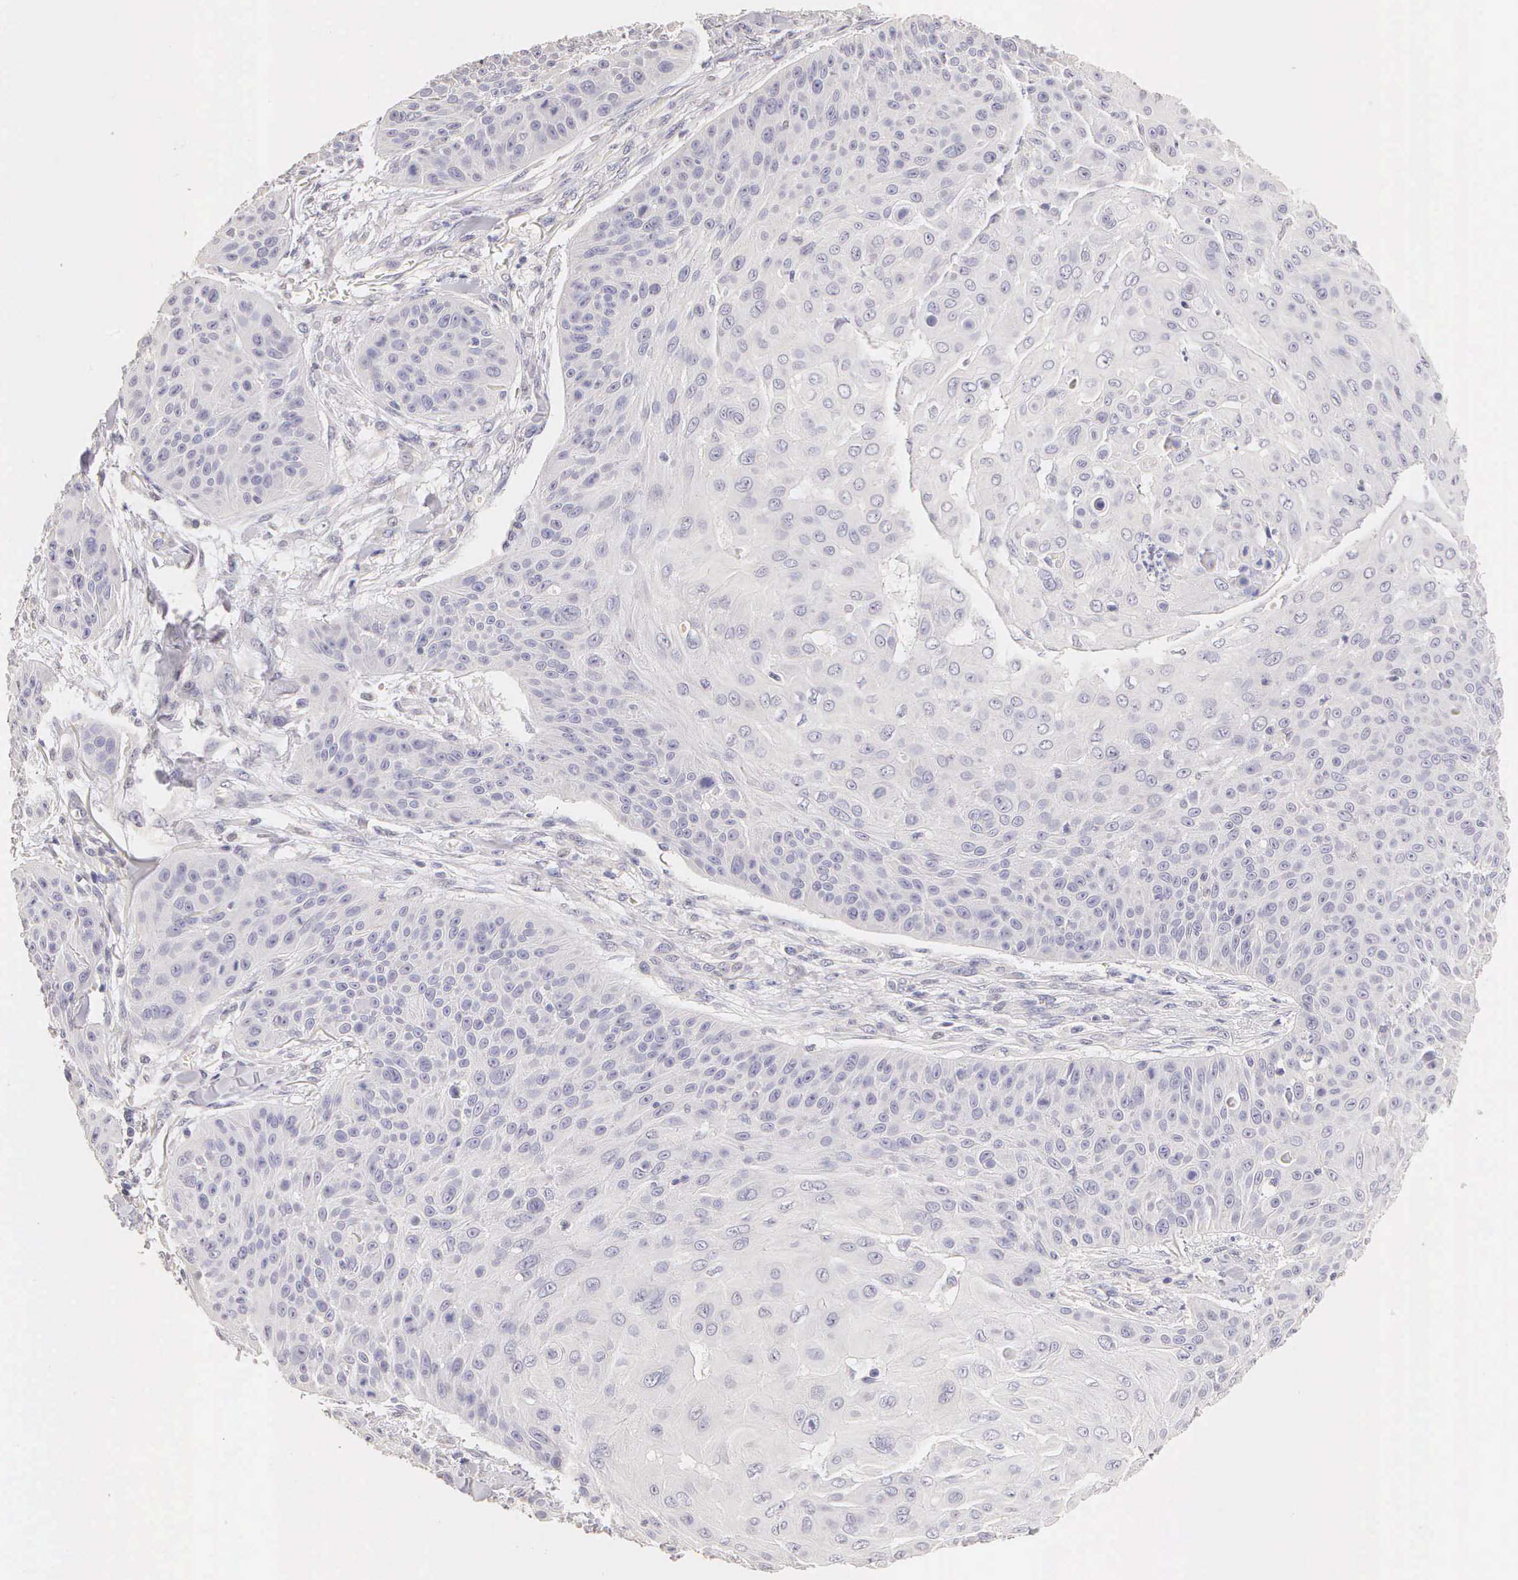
{"staining": {"intensity": "negative", "quantity": "none", "location": "none"}, "tissue": "skin cancer", "cell_type": "Tumor cells", "image_type": "cancer", "snomed": [{"axis": "morphology", "description": "Squamous cell carcinoma, NOS"}, {"axis": "topography", "description": "Skin"}], "caption": "Tumor cells show no significant staining in skin squamous cell carcinoma.", "gene": "ESR1", "patient": {"sex": "male", "age": 82}}